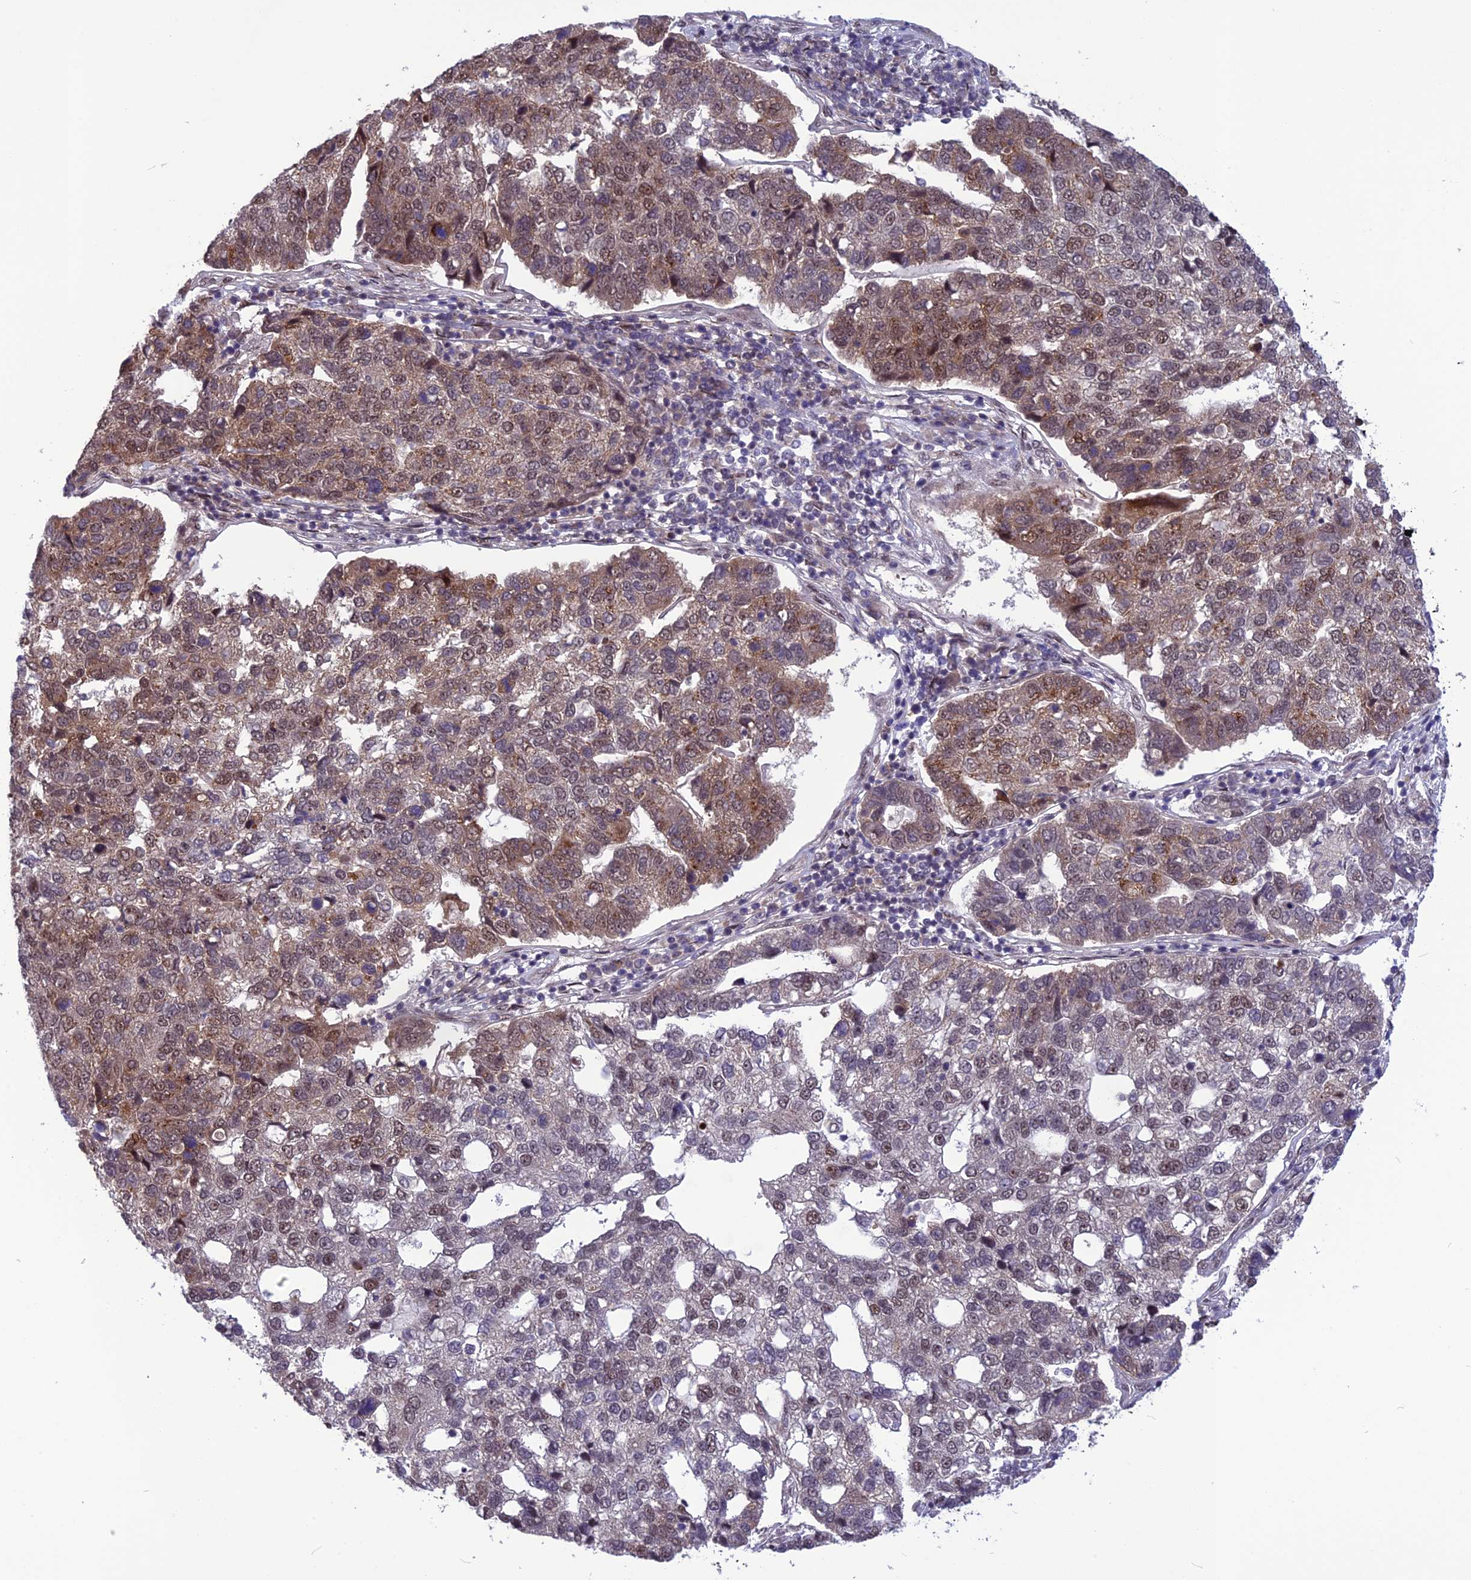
{"staining": {"intensity": "weak", "quantity": "25%-75%", "location": "cytoplasmic/membranous,nuclear"}, "tissue": "pancreatic cancer", "cell_type": "Tumor cells", "image_type": "cancer", "snomed": [{"axis": "morphology", "description": "Adenocarcinoma, NOS"}, {"axis": "topography", "description": "Pancreas"}], "caption": "DAB (3,3'-diaminobenzidine) immunohistochemical staining of adenocarcinoma (pancreatic) shows weak cytoplasmic/membranous and nuclear protein positivity in approximately 25%-75% of tumor cells.", "gene": "RTRAF", "patient": {"sex": "female", "age": 61}}